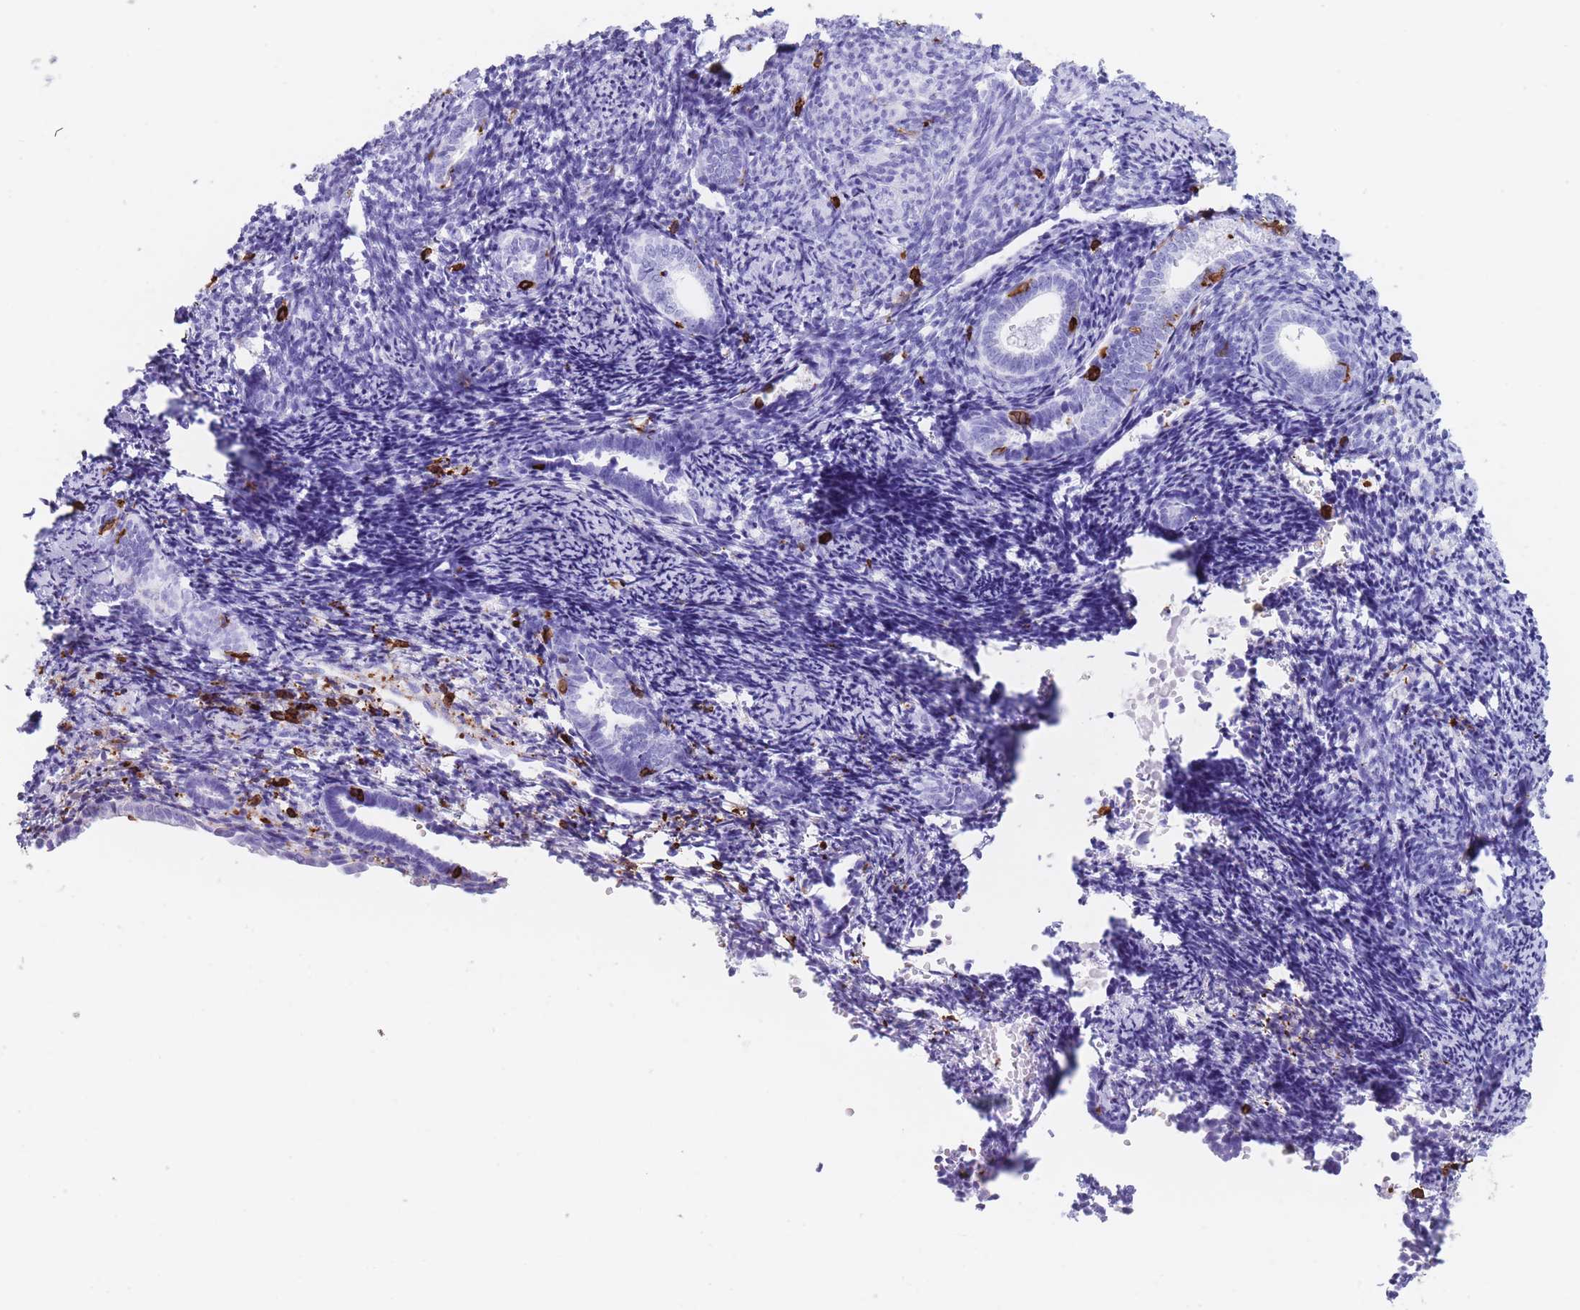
{"staining": {"intensity": "negative", "quantity": "none", "location": "none"}, "tissue": "endometrium", "cell_type": "Cells in endometrial stroma", "image_type": "normal", "snomed": [{"axis": "morphology", "description": "Normal tissue, NOS"}, {"axis": "topography", "description": "Endometrium"}], "caption": "Histopathology image shows no protein positivity in cells in endometrial stroma of normal endometrium. (DAB immunohistochemistry (IHC), high magnification).", "gene": "CORO1A", "patient": {"sex": "female", "age": 54}}